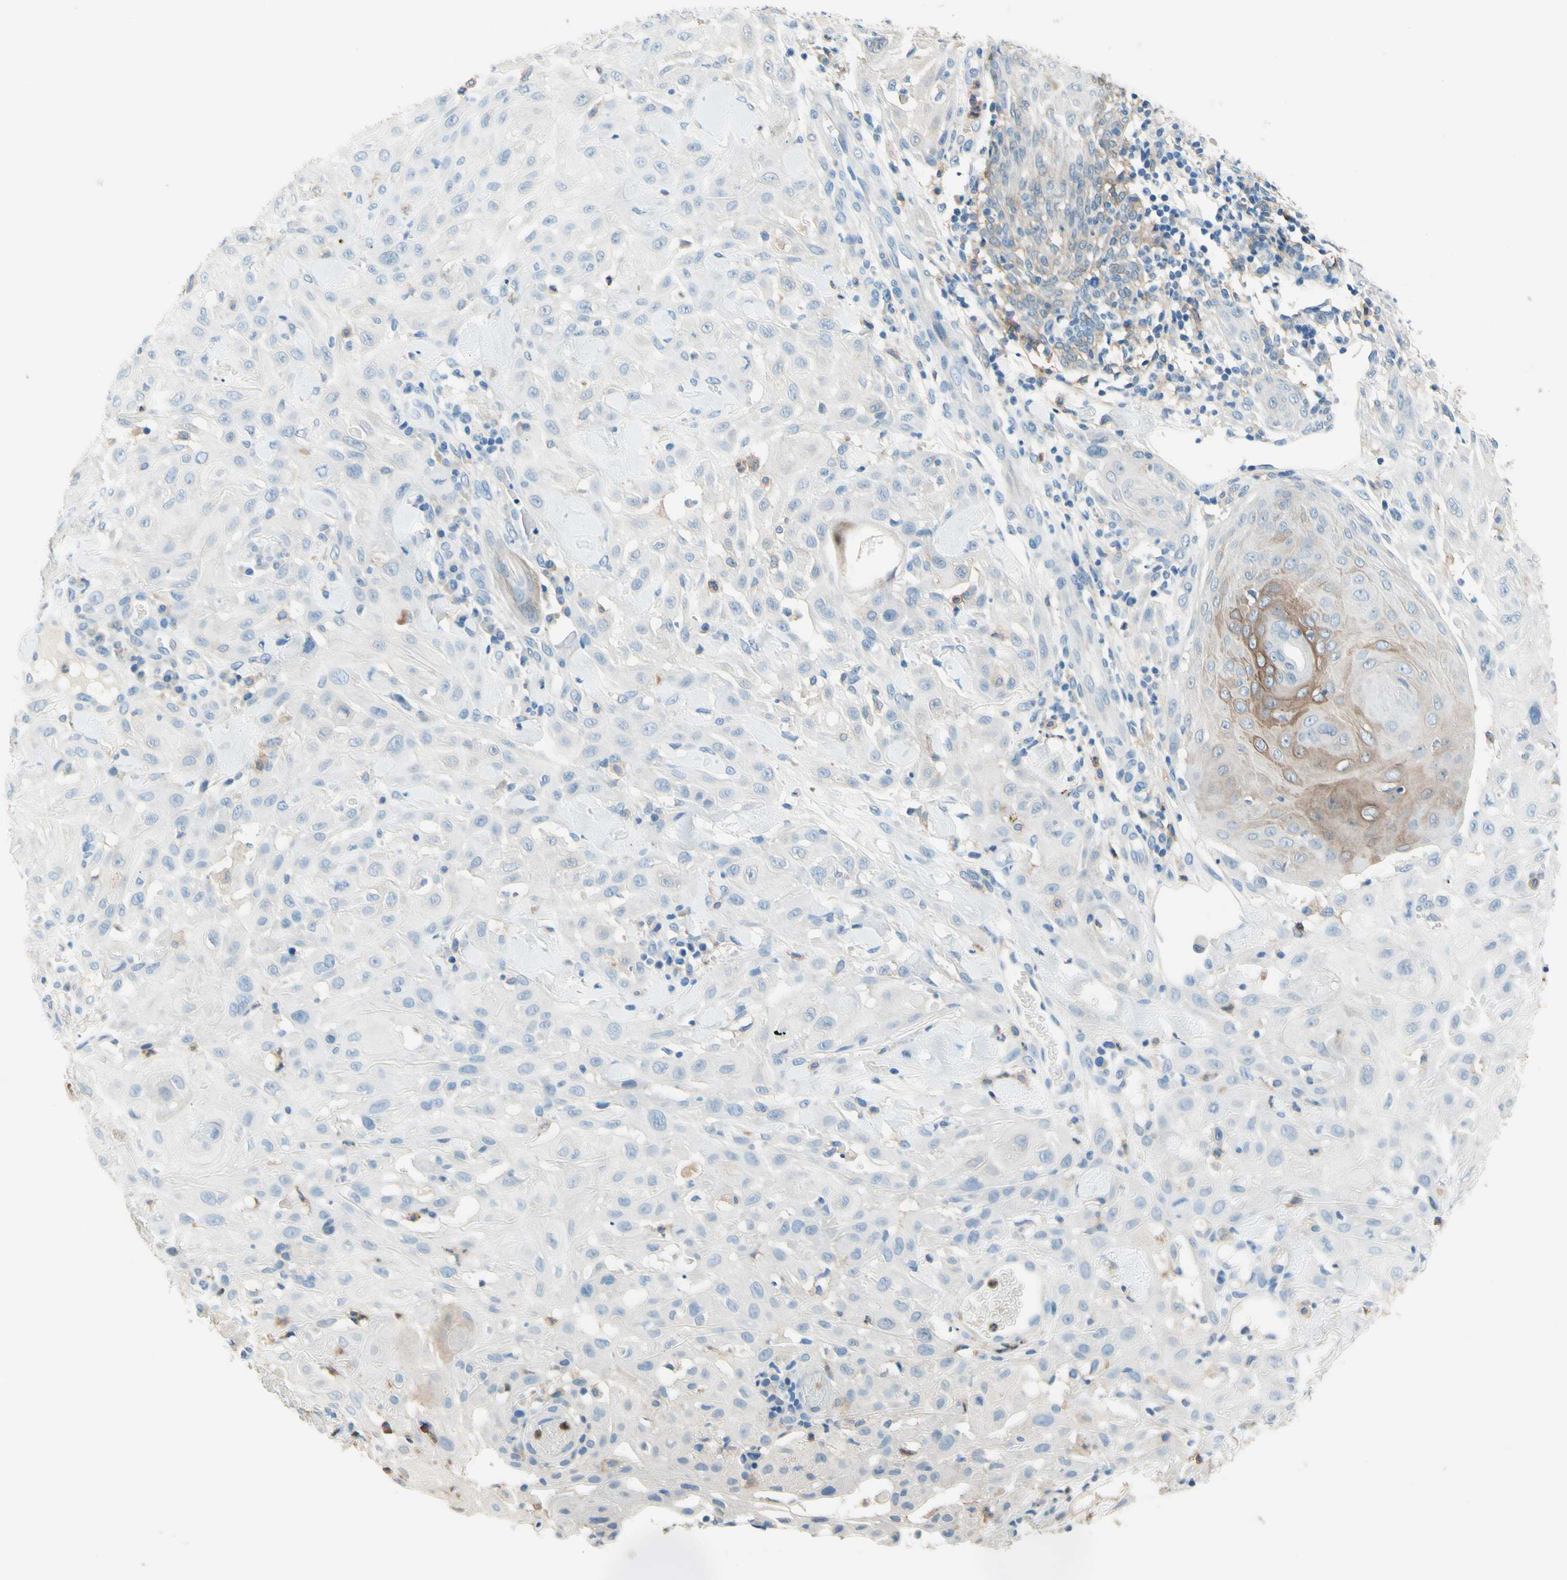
{"staining": {"intensity": "weak", "quantity": "<25%", "location": "cytoplasmic/membranous"}, "tissue": "skin cancer", "cell_type": "Tumor cells", "image_type": "cancer", "snomed": [{"axis": "morphology", "description": "Squamous cell carcinoma, NOS"}, {"axis": "topography", "description": "Skin"}], "caption": "The histopathology image shows no significant expression in tumor cells of skin cancer (squamous cell carcinoma). The staining was performed using DAB to visualize the protein expression in brown, while the nuclei were stained in blue with hematoxylin (Magnification: 20x).", "gene": "SIGLEC9", "patient": {"sex": "male", "age": 24}}